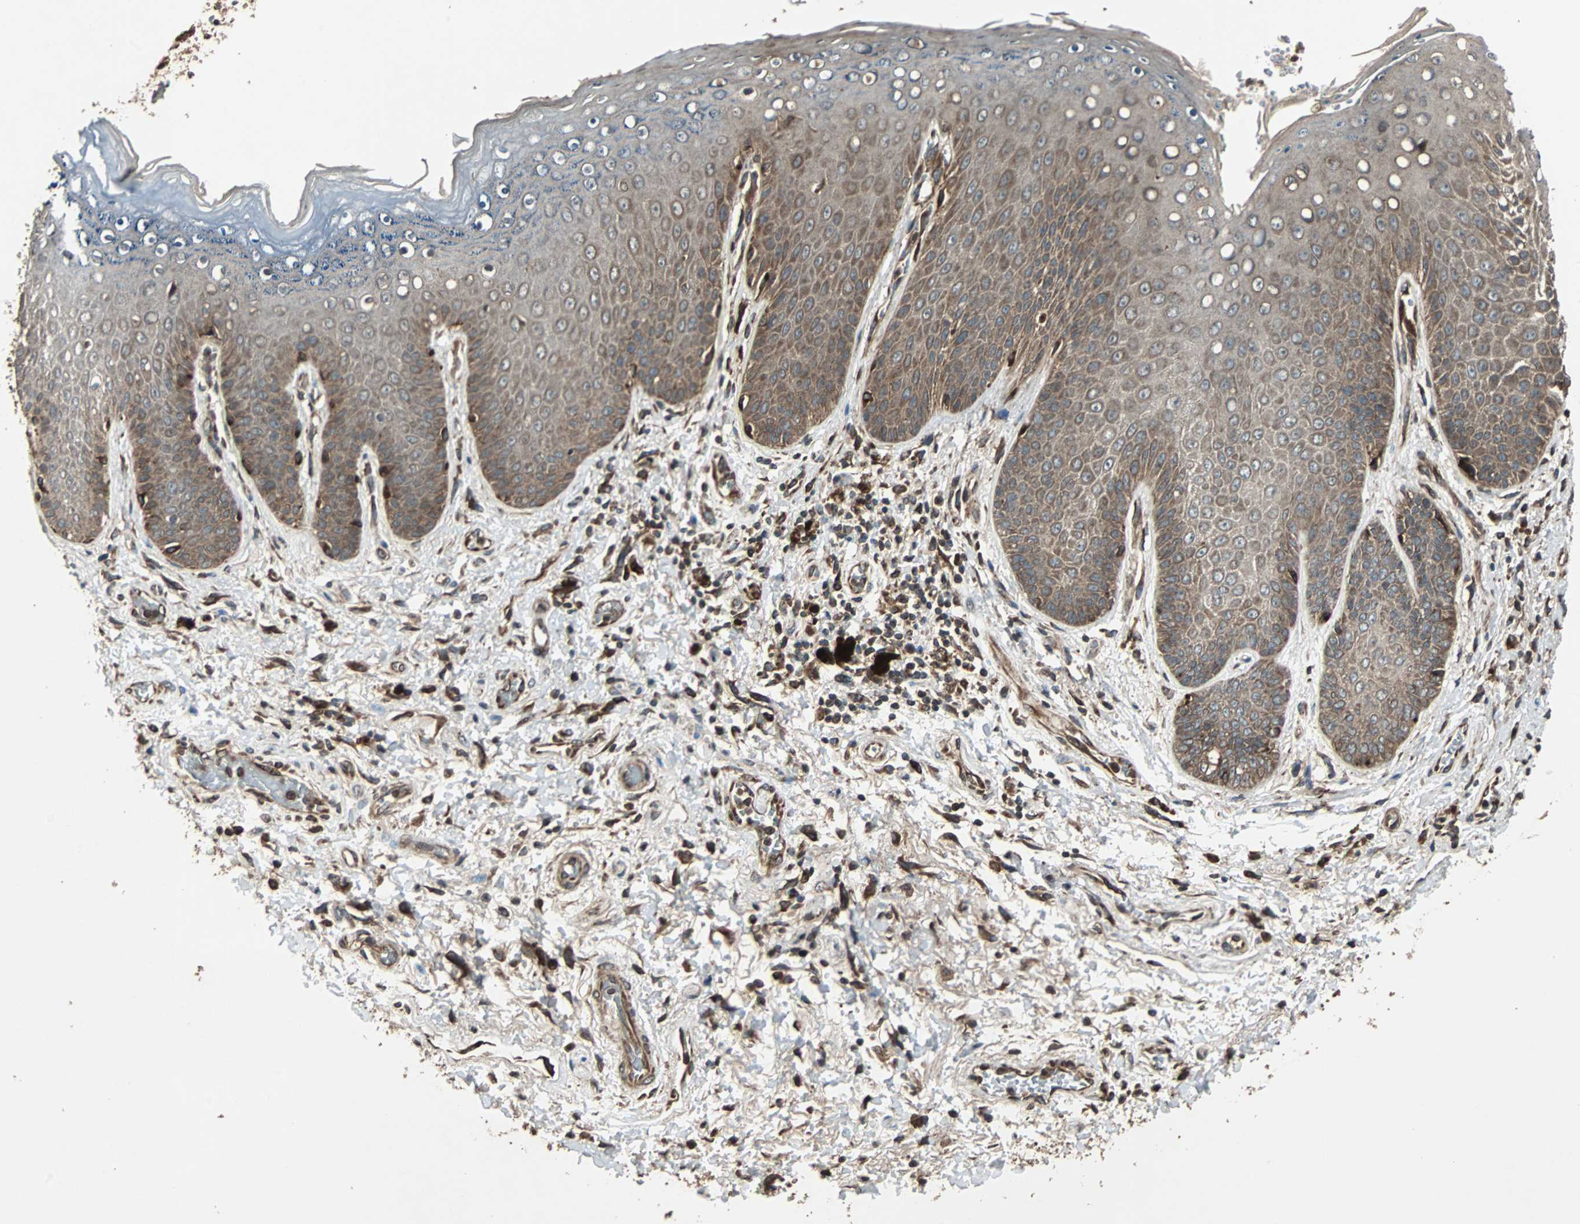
{"staining": {"intensity": "moderate", "quantity": "25%-75%", "location": "cytoplasmic/membranous"}, "tissue": "skin", "cell_type": "Epidermal cells", "image_type": "normal", "snomed": [{"axis": "morphology", "description": "Normal tissue, NOS"}, {"axis": "topography", "description": "Anal"}], "caption": "Skin stained for a protein (brown) demonstrates moderate cytoplasmic/membranous positive positivity in about 25%-75% of epidermal cells.", "gene": "RAB7A", "patient": {"sex": "female", "age": 46}}